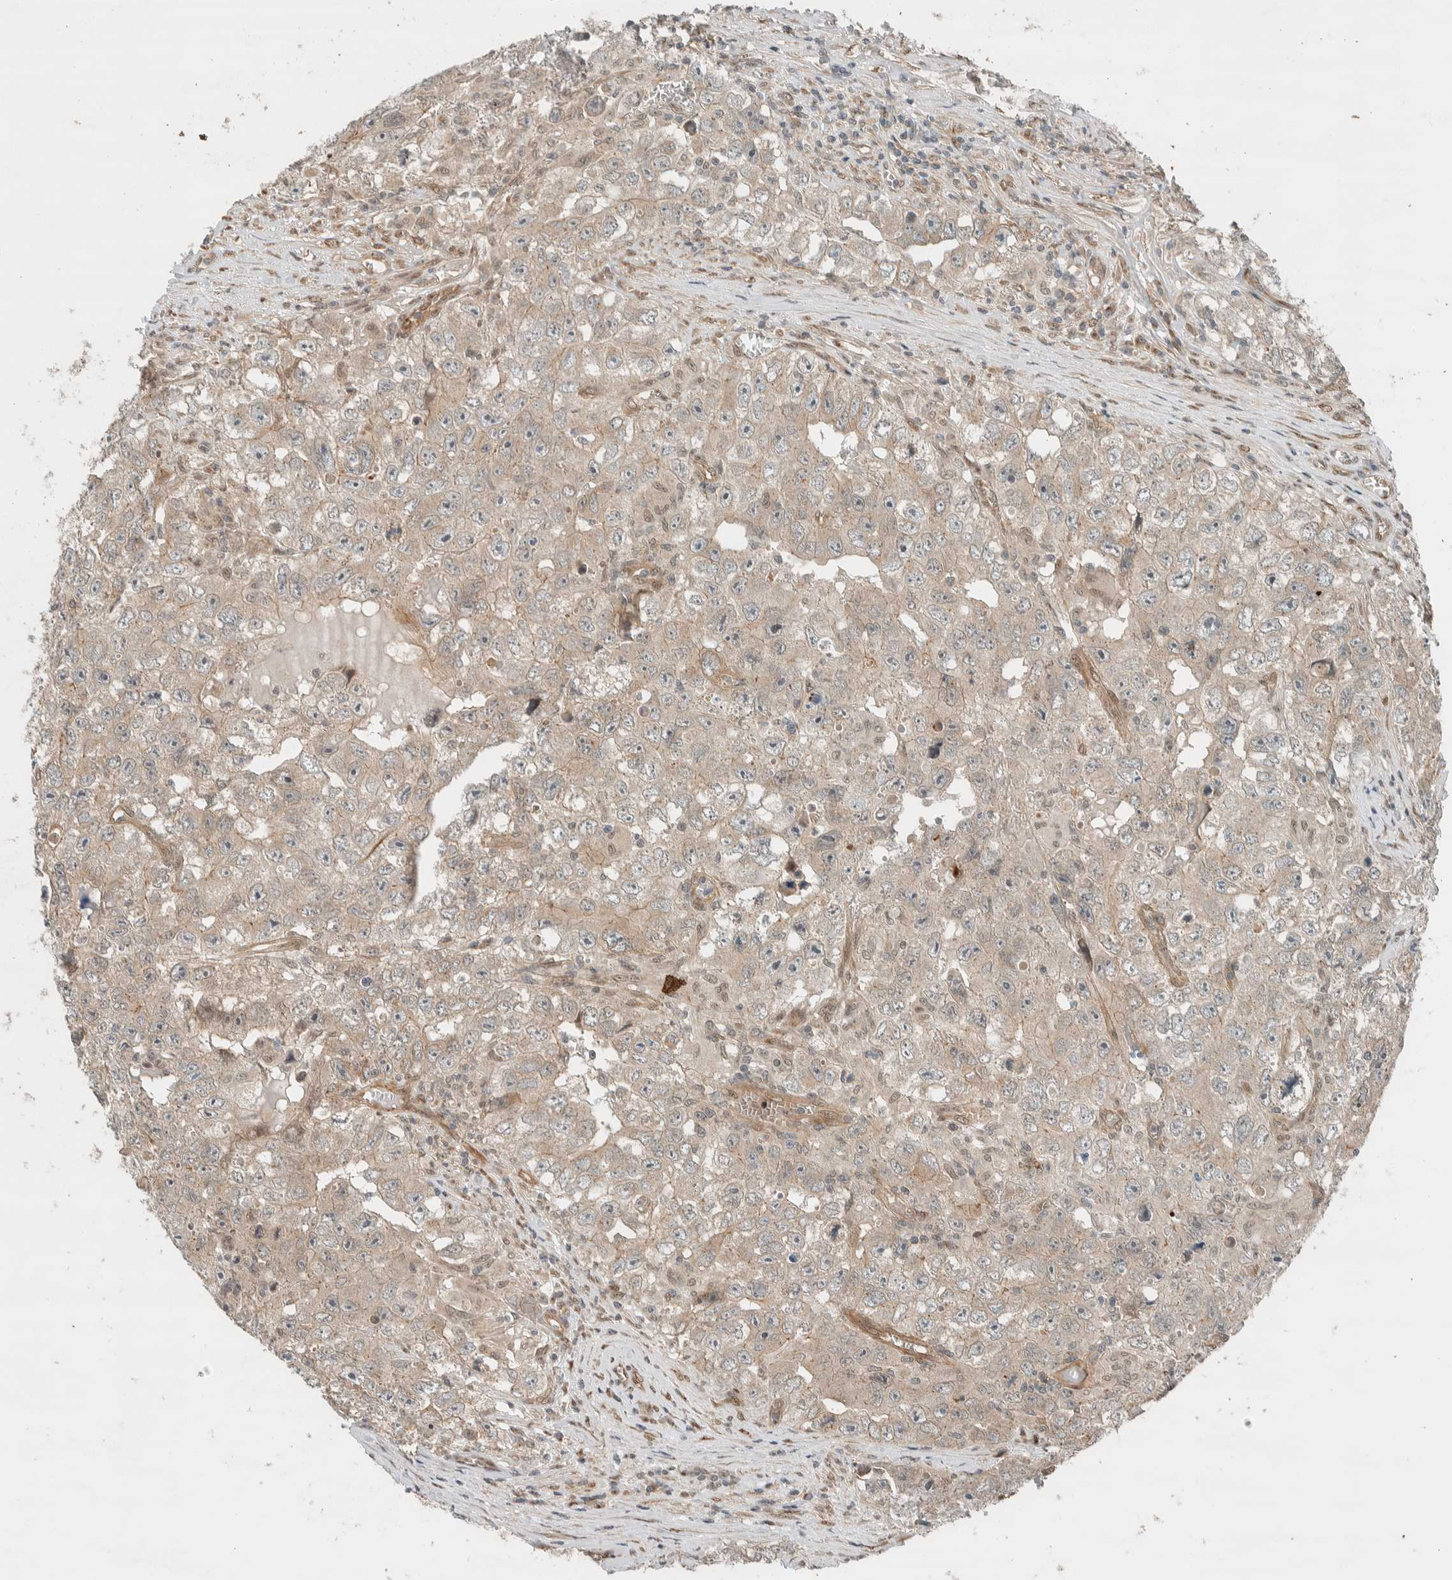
{"staining": {"intensity": "moderate", "quantity": "<25%", "location": "cytoplasmic/membranous"}, "tissue": "testis cancer", "cell_type": "Tumor cells", "image_type": "cancer", "snomed": [{"axis": "morphology", "description": "Seminoma, NOS"}, {"axis": "morphology", "description": "Carcinoma, Embryonal, NOS"}, {"axis": "topography", "description": "Testis"}], "caption": "Brown immunohistochemical staining in human testis cancer (seminoma) shows moderate cytoplasmic/membranous positivity in about <25% of tumor cells. (DAB IHC with brightfield microscopy, high magnification).", "gene": "STXBP4", "patient": {"sex": "male", "age": 43}}